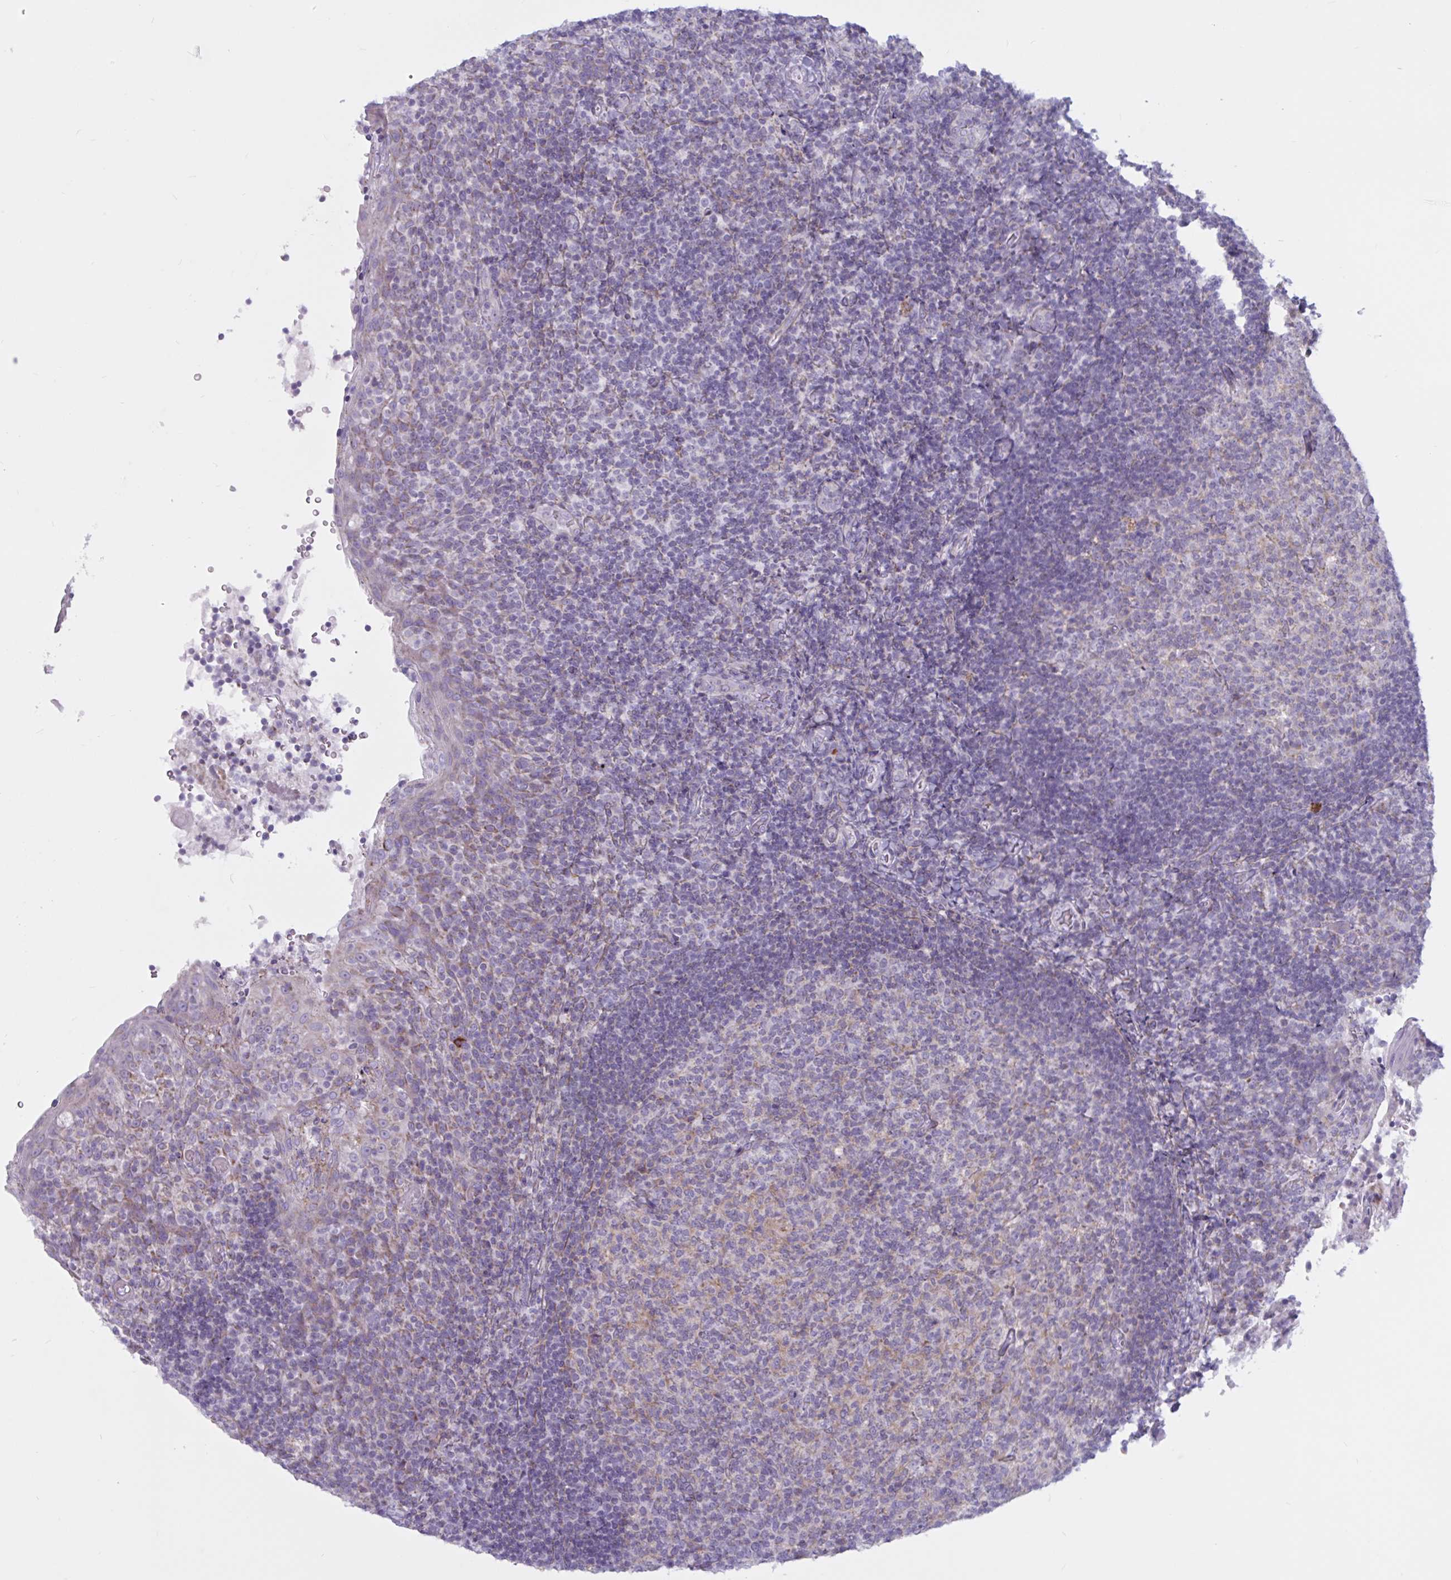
{"staining": {"intensity": "weak", "quantity": "<25%", "location": "cytoplasmic/membranous"}, "tissue": "tonsil", "cell_type": "Germinal center cells", "image_type": "normal", "snomed": [{"axis": "morphology", "description": "Normal tissue, NOS"}, {"axis": "topography", "description": "Tonsil"}], "caption": "Immunohistochemistry (IHC) photomicrograph of benign tonsil: tonsil stained with DAB (3,3'-diaminobenzidine) exhibits no significant protein positivity in germinal center cells. (DAB (3,3'-diaminobenzidine) immunohistochemistry visualized using brightfield microscopy, high magnification).", "gene": "ATG9A", "patient": {"sex": "female", "age": 10}}